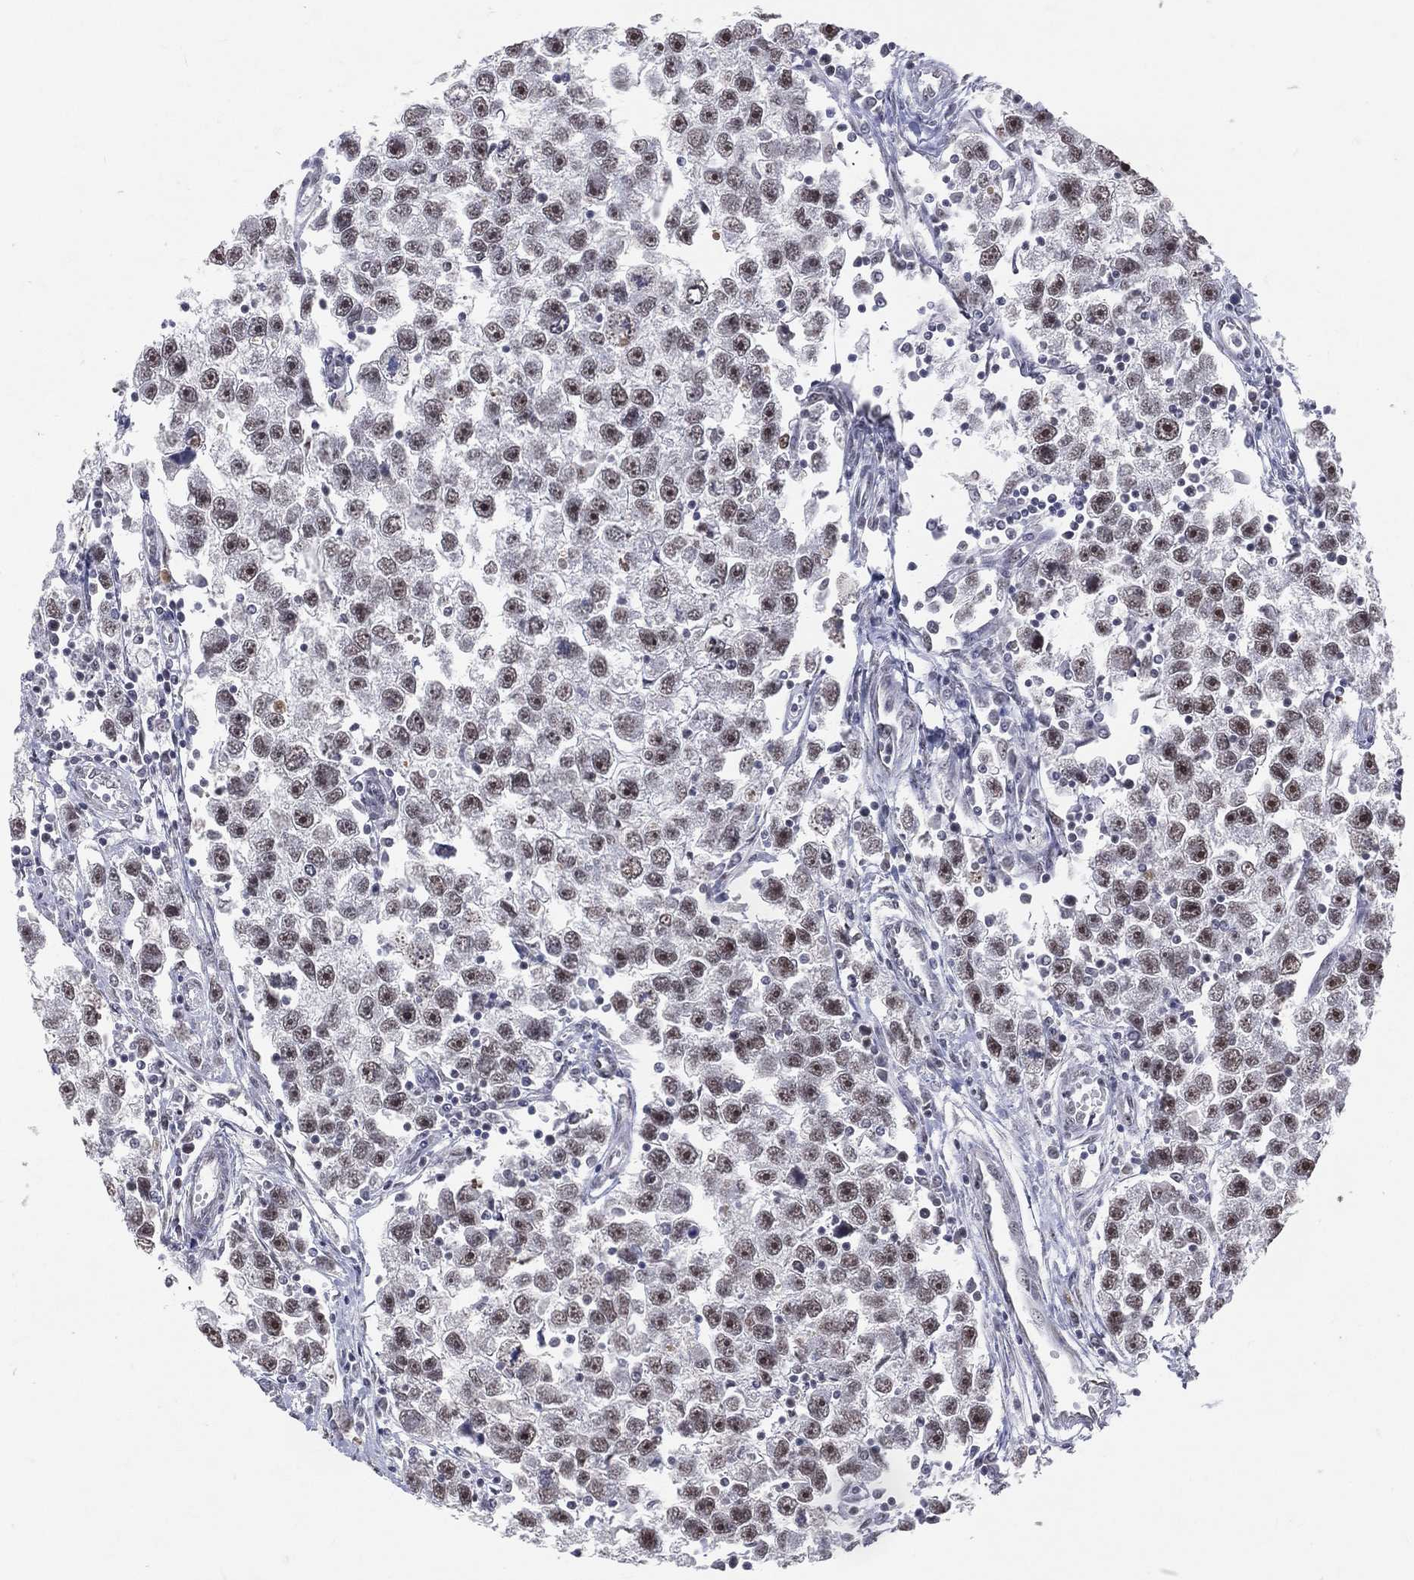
{"staining": {"intensity": "strong", "quantity": ">75%", "location": "nuclear"}, "tissue": "testis cancer", "cell_type": "Tumor cells", "image_type": "cancer", "snomed": [{"axis": "morphology", "description": "Seminoma, NOS"}, {"axis": "topography", "description": "Testis"}], "caption": "Immunohistochemical staining of testis cancer shows high levels of strong nuclear expression in approximately >75% of tumor cells.", "gene": "CDK7", "patient": {"sex": "male", "age": 30}}